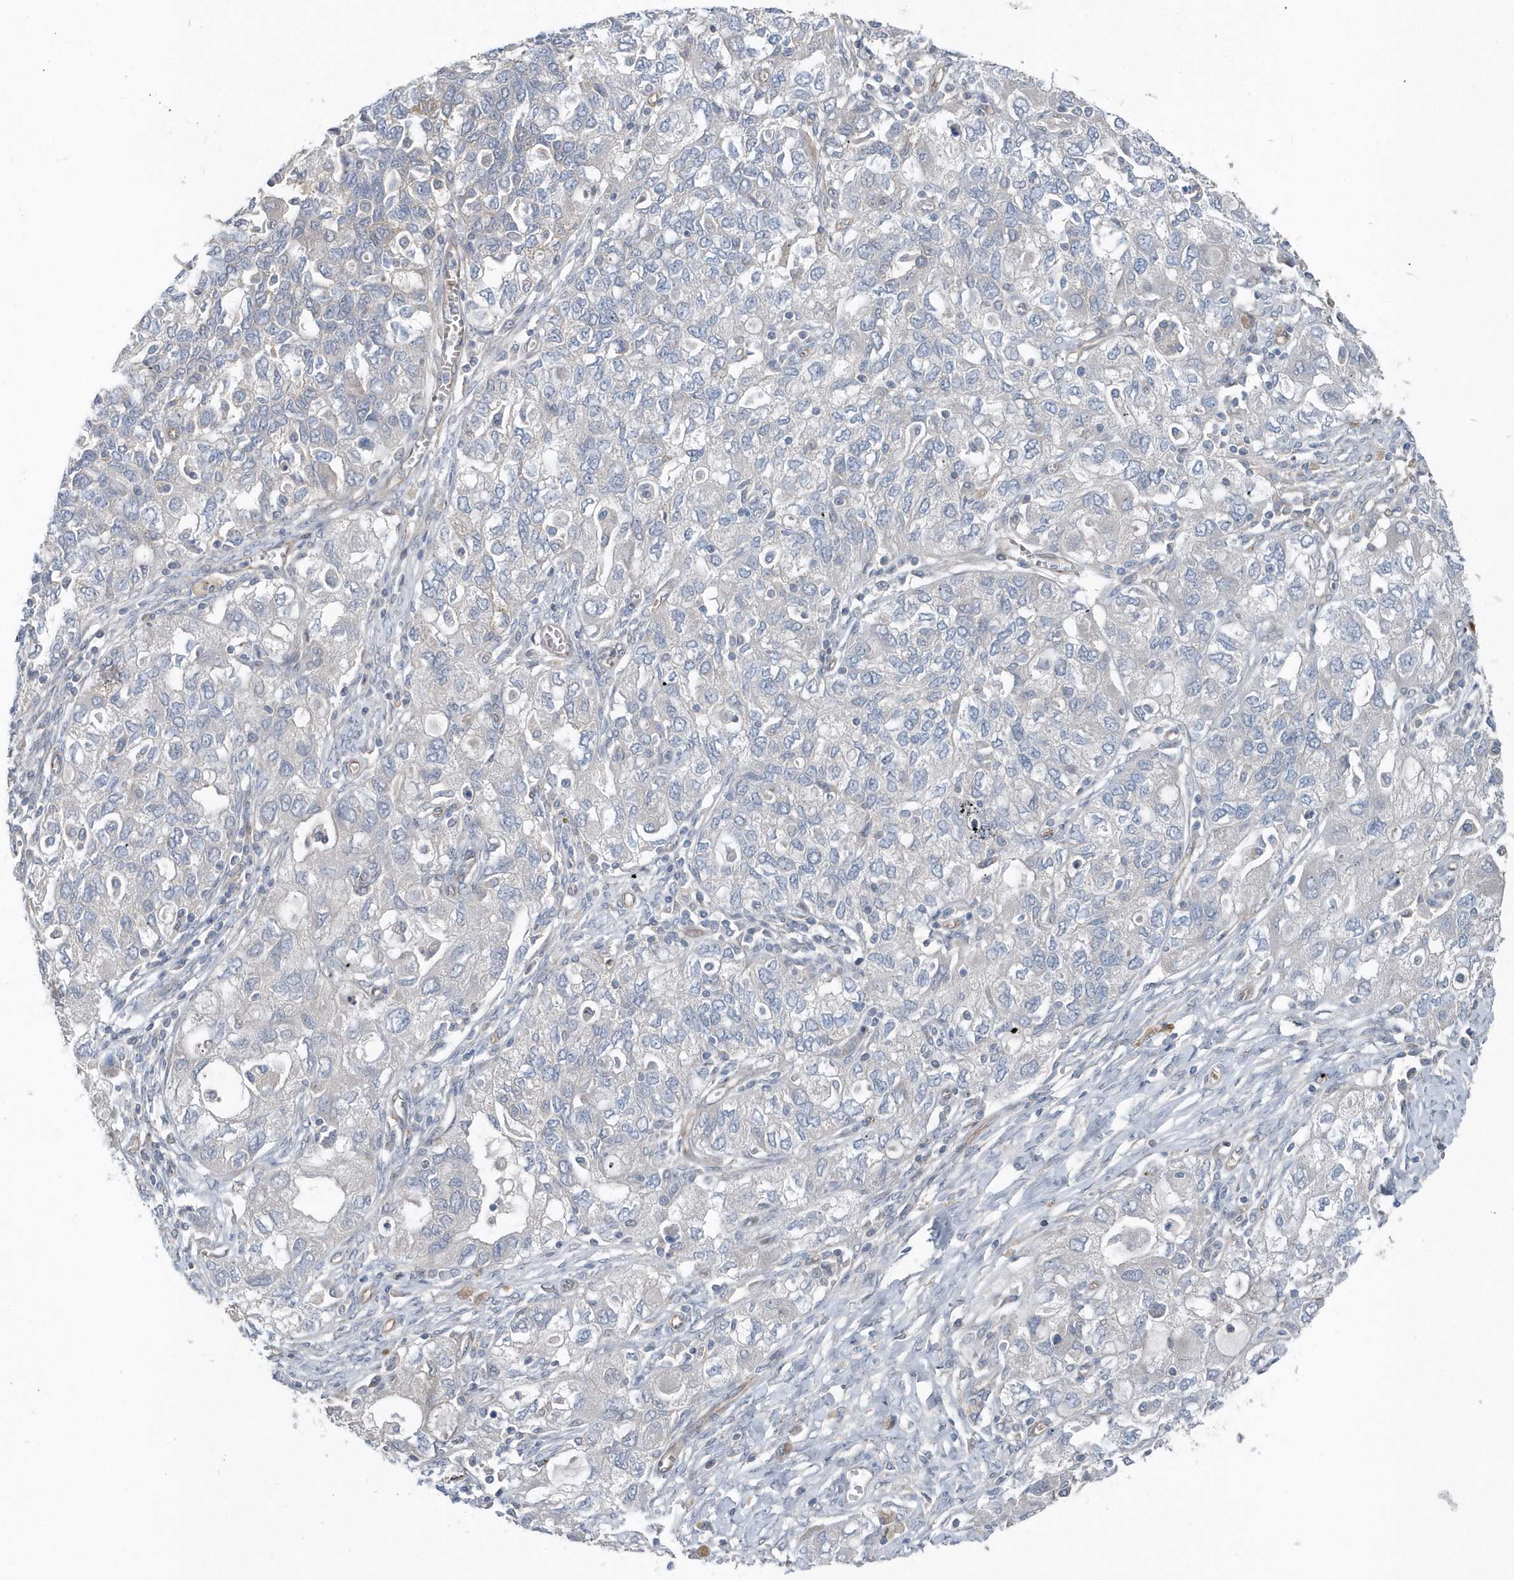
{"staining": {"intensity": "negative", "quantity": "none", "location": "none"}, "tissue": "ovarian cancer", "cell_type": "Tumor cells", "image_type": "cancer", "snomed": [{"axis": "morphology", "description": "Carcinoma, NOS"}, {"axis": "morphology", "description": "Cystadenocarcinoma, serous, NOS"}, {"axis": "topography", "description": "Ovary"}], "caption": "Human ovarian cancer stained for a protein using IHC displays no expression in tumor cells.", "gene": "MCC", "patient": {"sex": "female", "age": 69}}